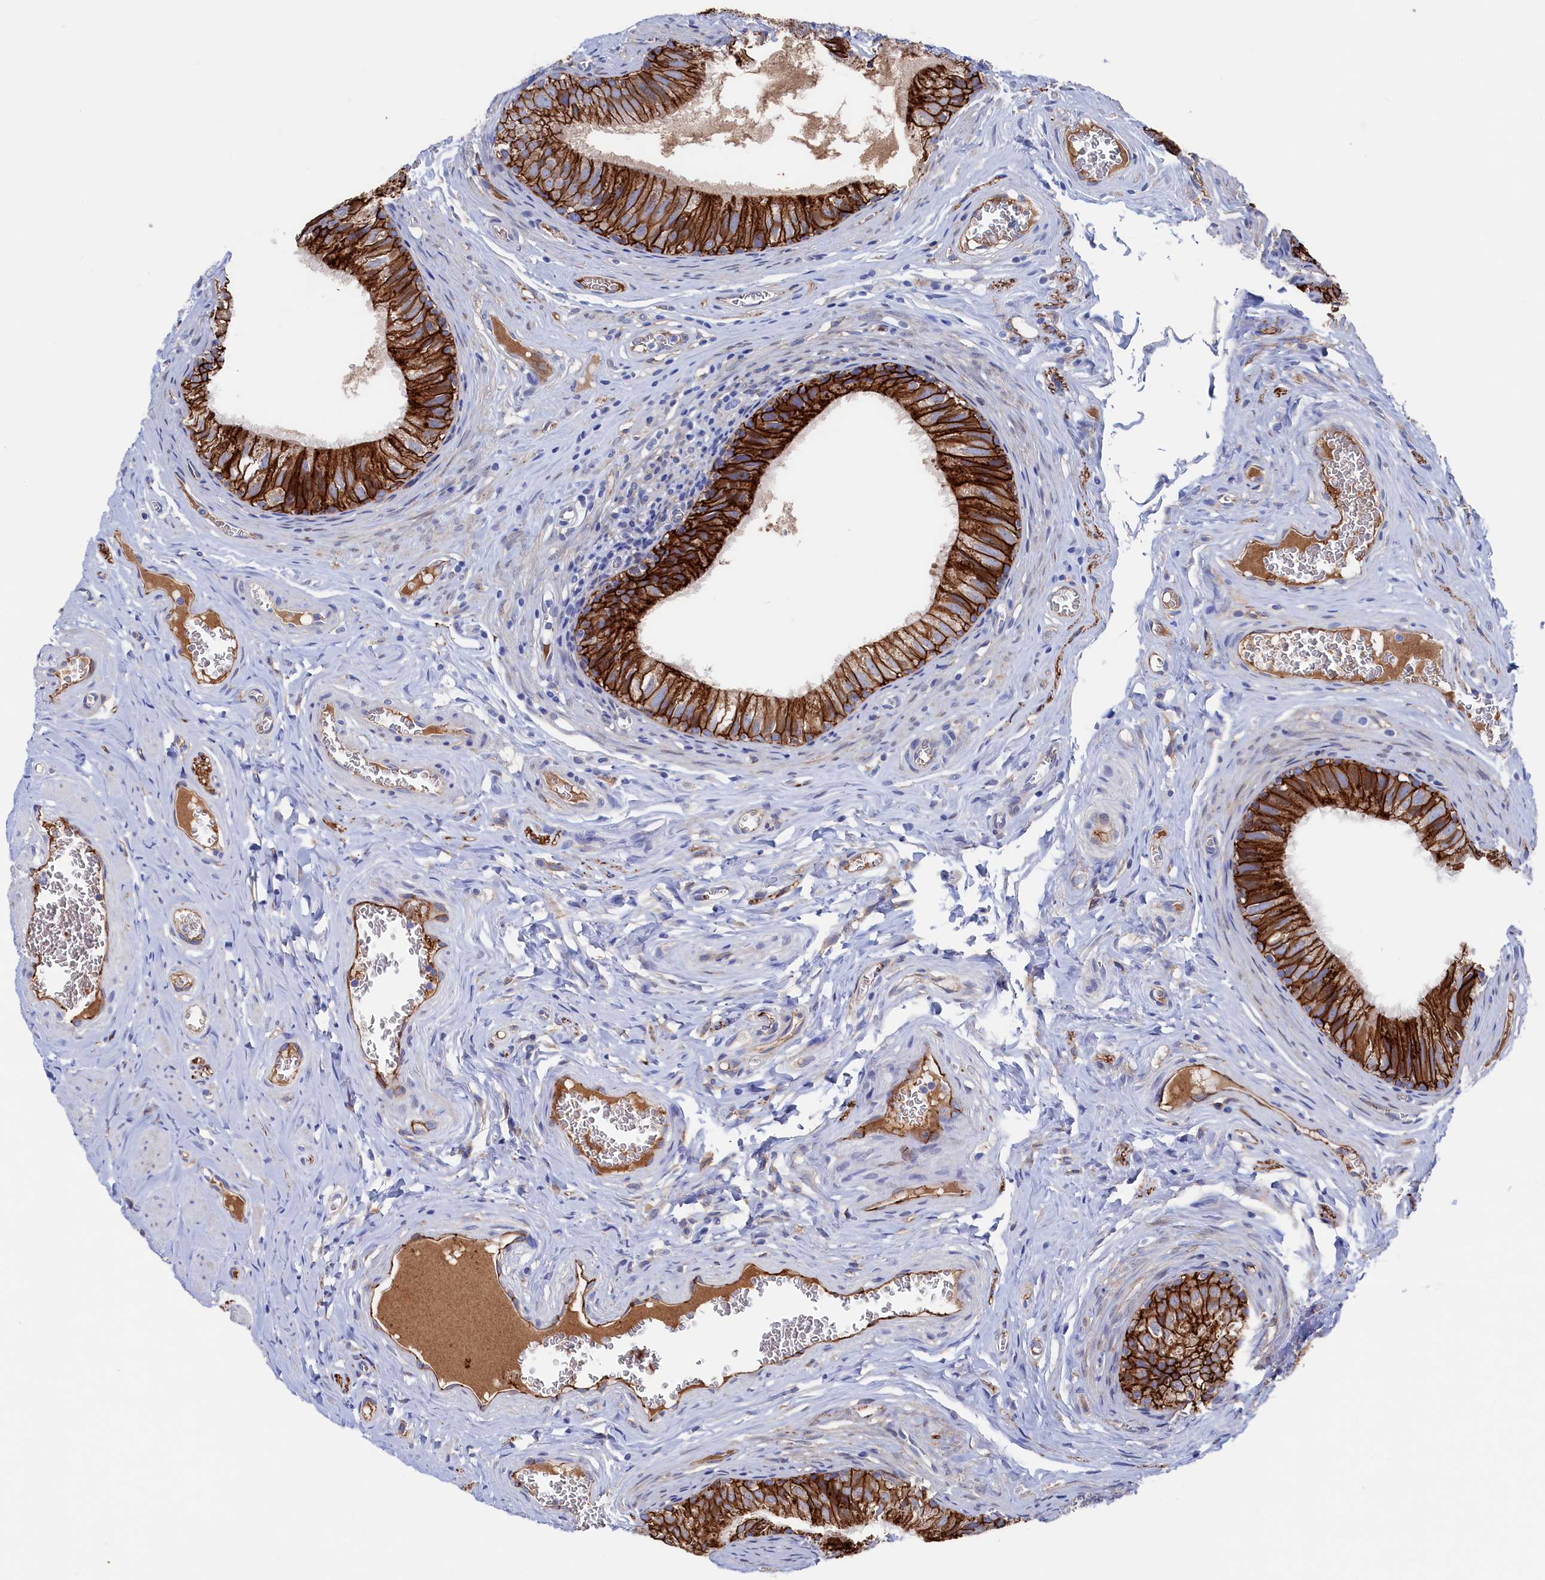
{"staining": {"intensity": "strong", "quantity": "25%-75%", "location": "cytoplasmic/membranous"}, "tissue": "epididymis", "cell_type": "Glandular cells", "image_type": "normal", "snomed": [{"axis": "morphology", "description": "Normal tissue, NOS"}, {"axis": "topography", "description": "Epididymis"}], "caption": "This image exhibits benign epididymis stained with immunohistochemistry (IHC) to label a protein in brown. The cytoplasmic/membranous of glandular cells show strong positivity for the protein. Nuclei are counter-stained blue.", "gene": "C12orf73", "patient": {"sex": "male", "age": 42}}